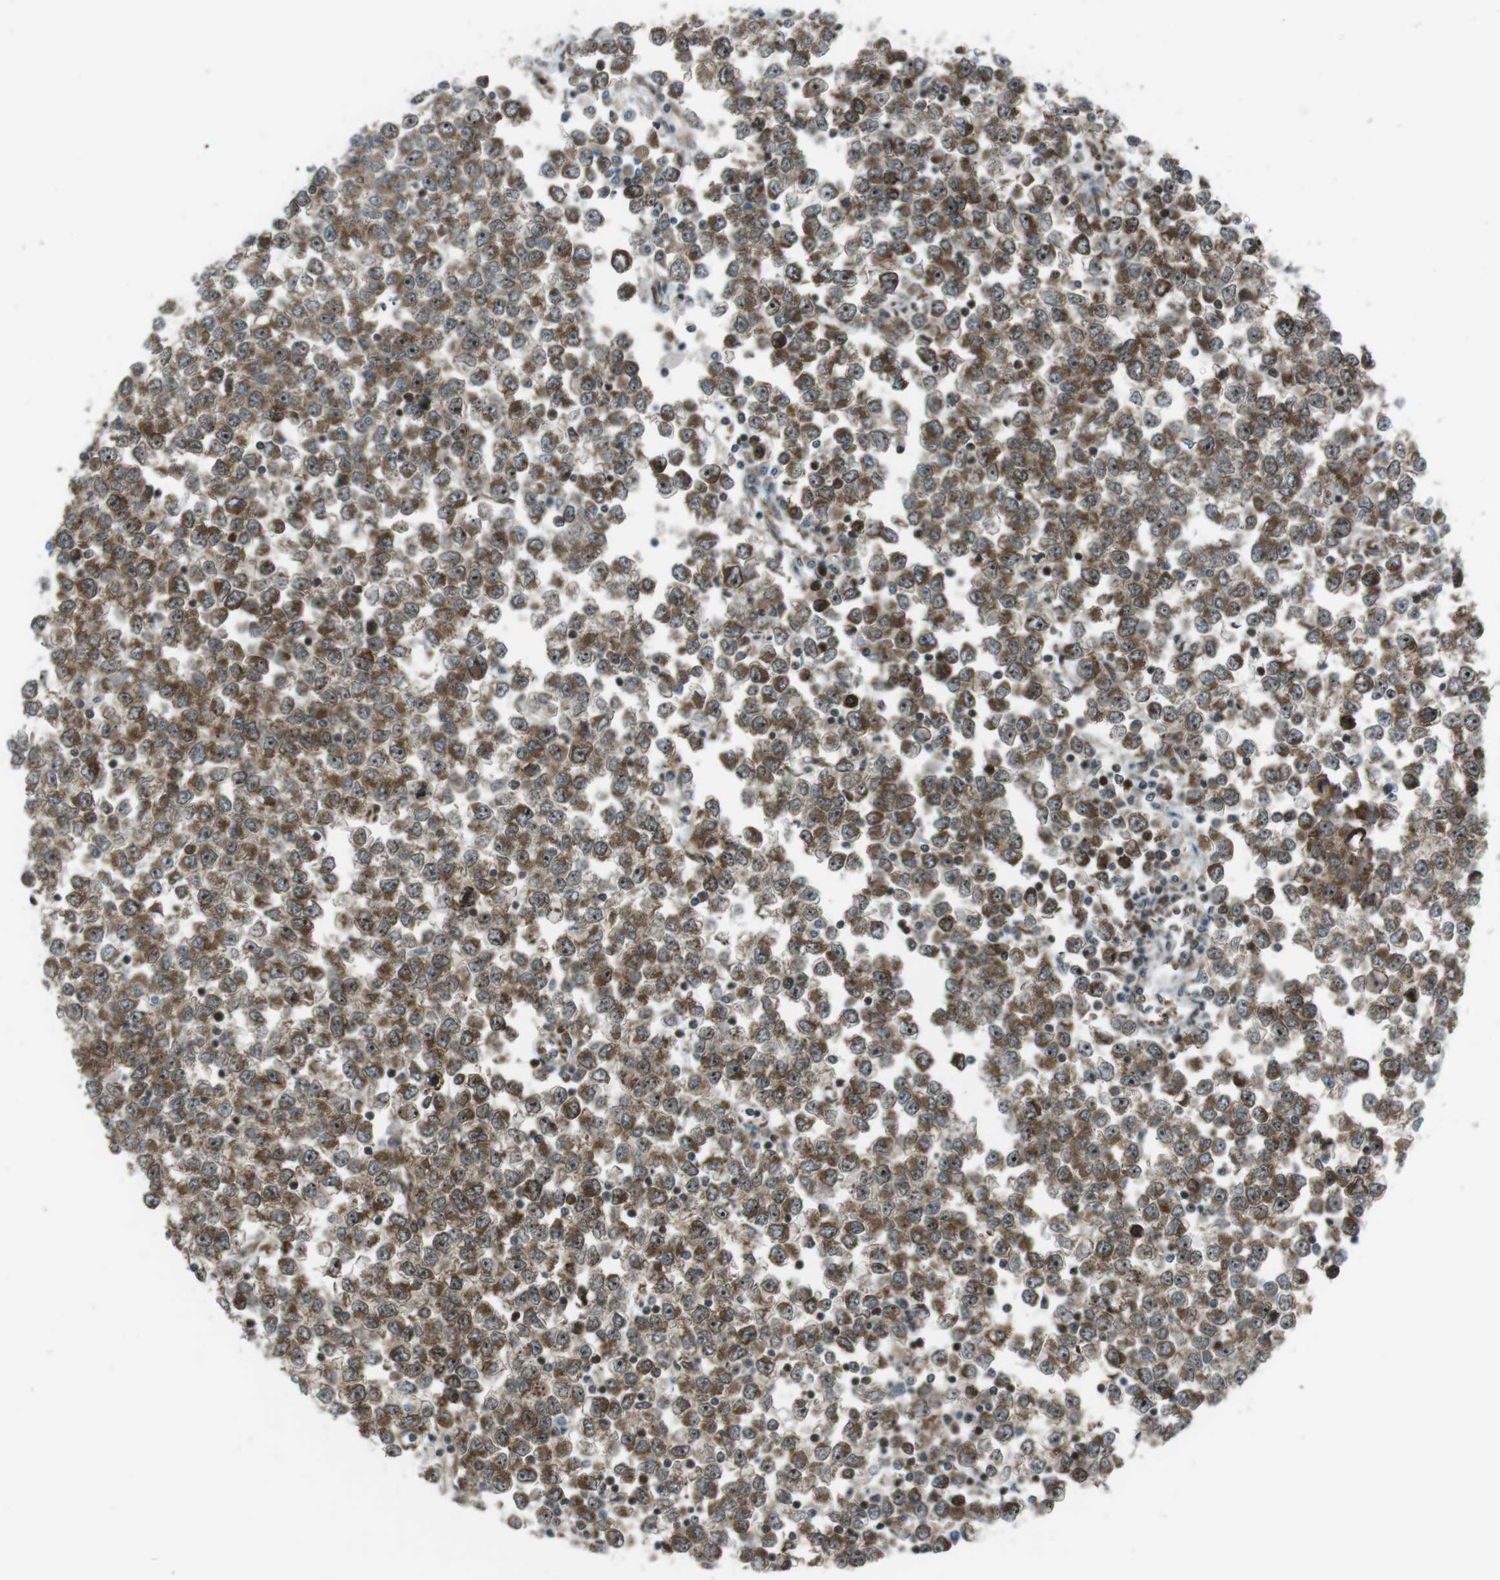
{"staining": {"intensity": "moderate", "quantity": ">75%", "location": "cytoplasmic/membranous"}, "tissue": "testis cancer", "cell_type": "Tumor cells", "image_type": "cancer", "snomed": [{"axis": "morphology", "description": "Seminoma, NOS"}, {"axis": "topography", "description": "Testis"}], "caption": "Seminoma (testis) tissue shows moderate cytoplasmic/membranous positivity in approximately >75% of tumor cells (Brightfield microscopy of DAB IHC at high magnification).", "gene": "CSNK1D", "patient": {"sex": "male", "age": 65}}